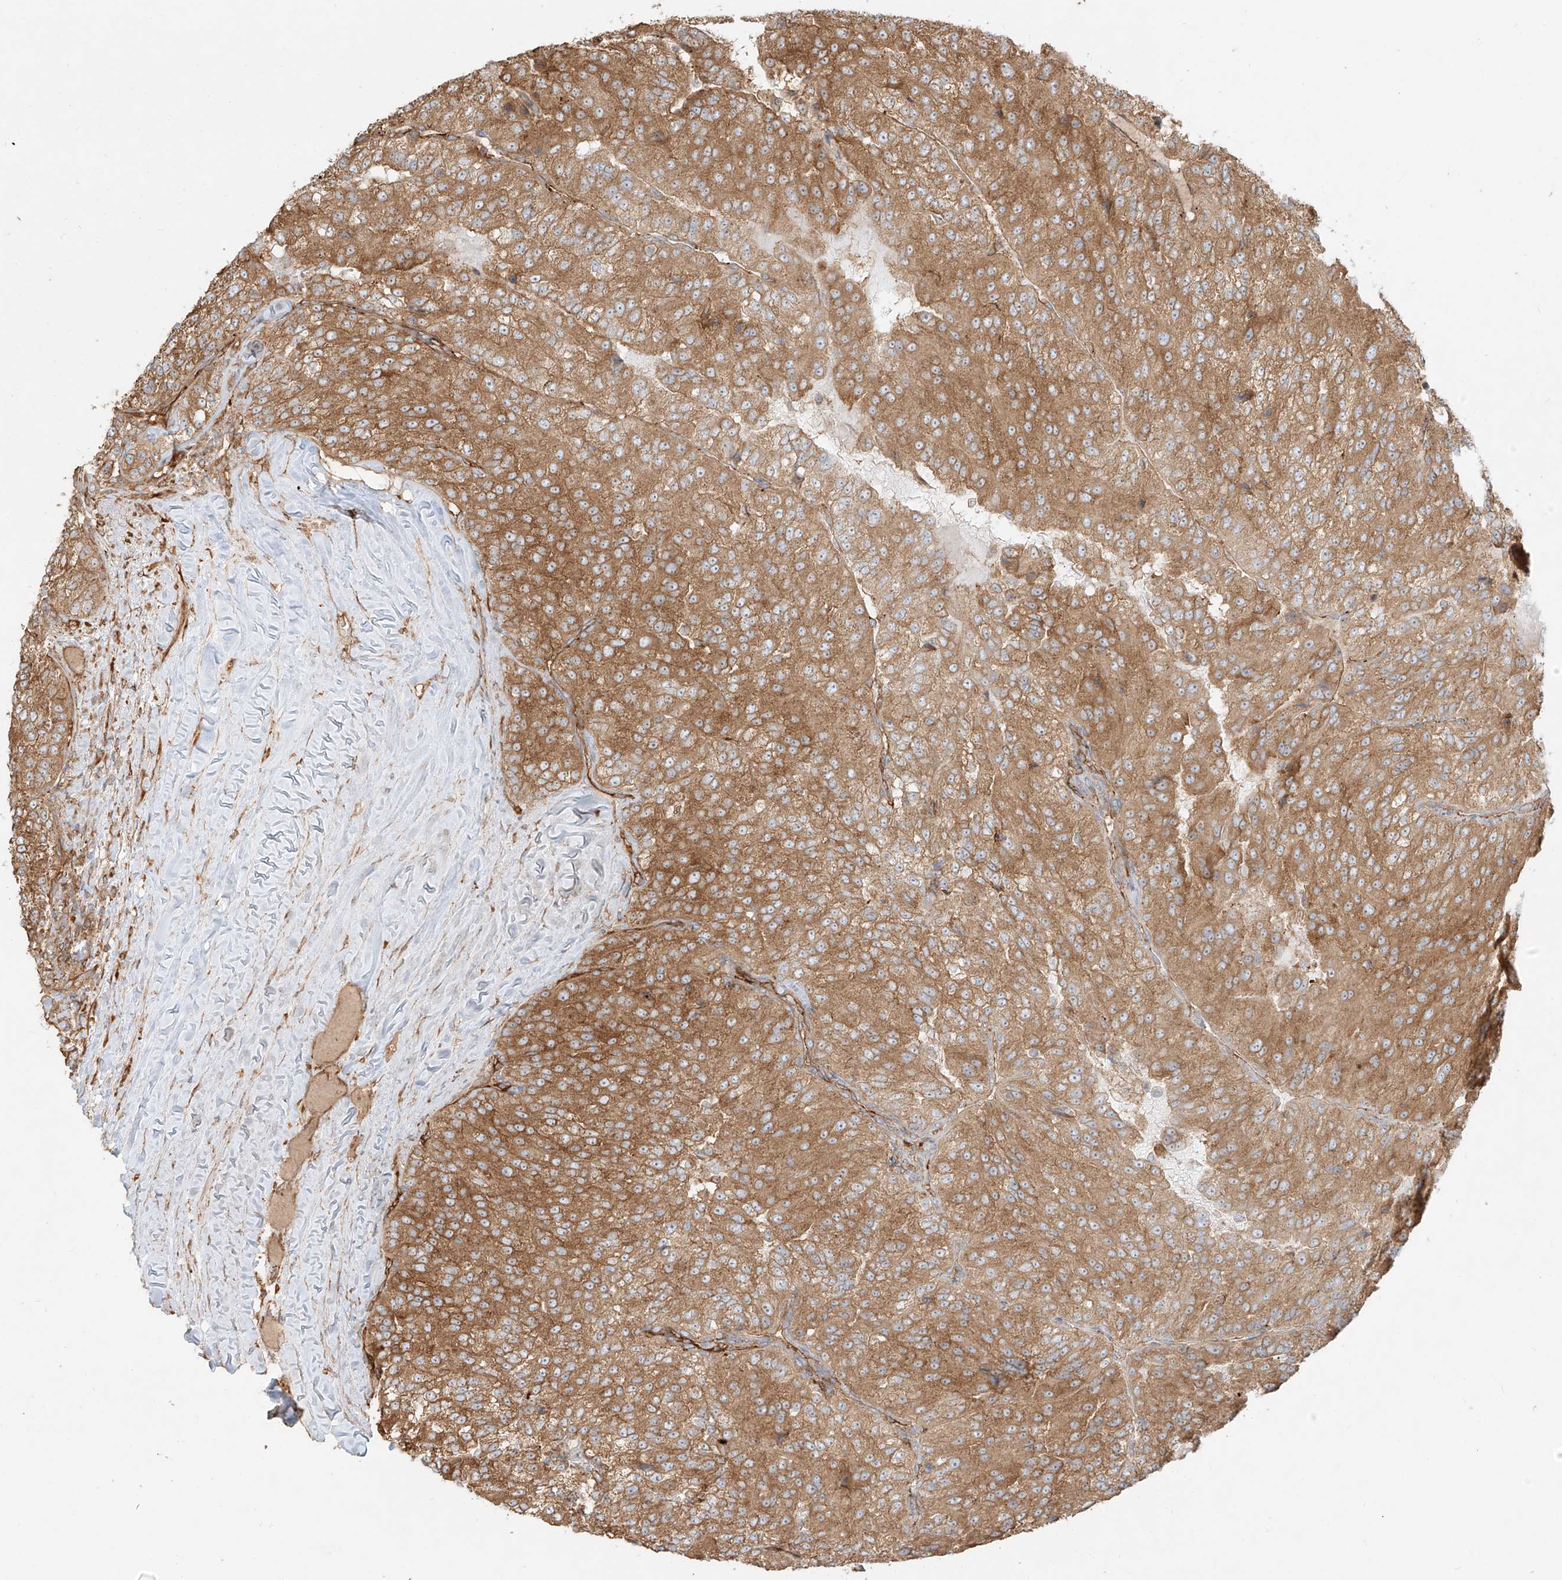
{"staining": {"intensity": "moderate", "quantity": ">75%", "location": "cytoplasmic/membranous"}, "tissue": "renal cancer", "cell_type": "Tumor cells", "image_type": "cancer", "snomed": [{"axis": "morphology", "description": "Adenocarcinoma, NOS"}, {"axis": "topography", "description": "Kidney"}], "caption": "Protein expression analysis of human adenocarcinoma (renal) reveals moderate cytoplasmic/membranous positivity in approximately >75% of tumor cells.", "gene": "SNX9", "patient": {"sex": "female", "age": 63}}